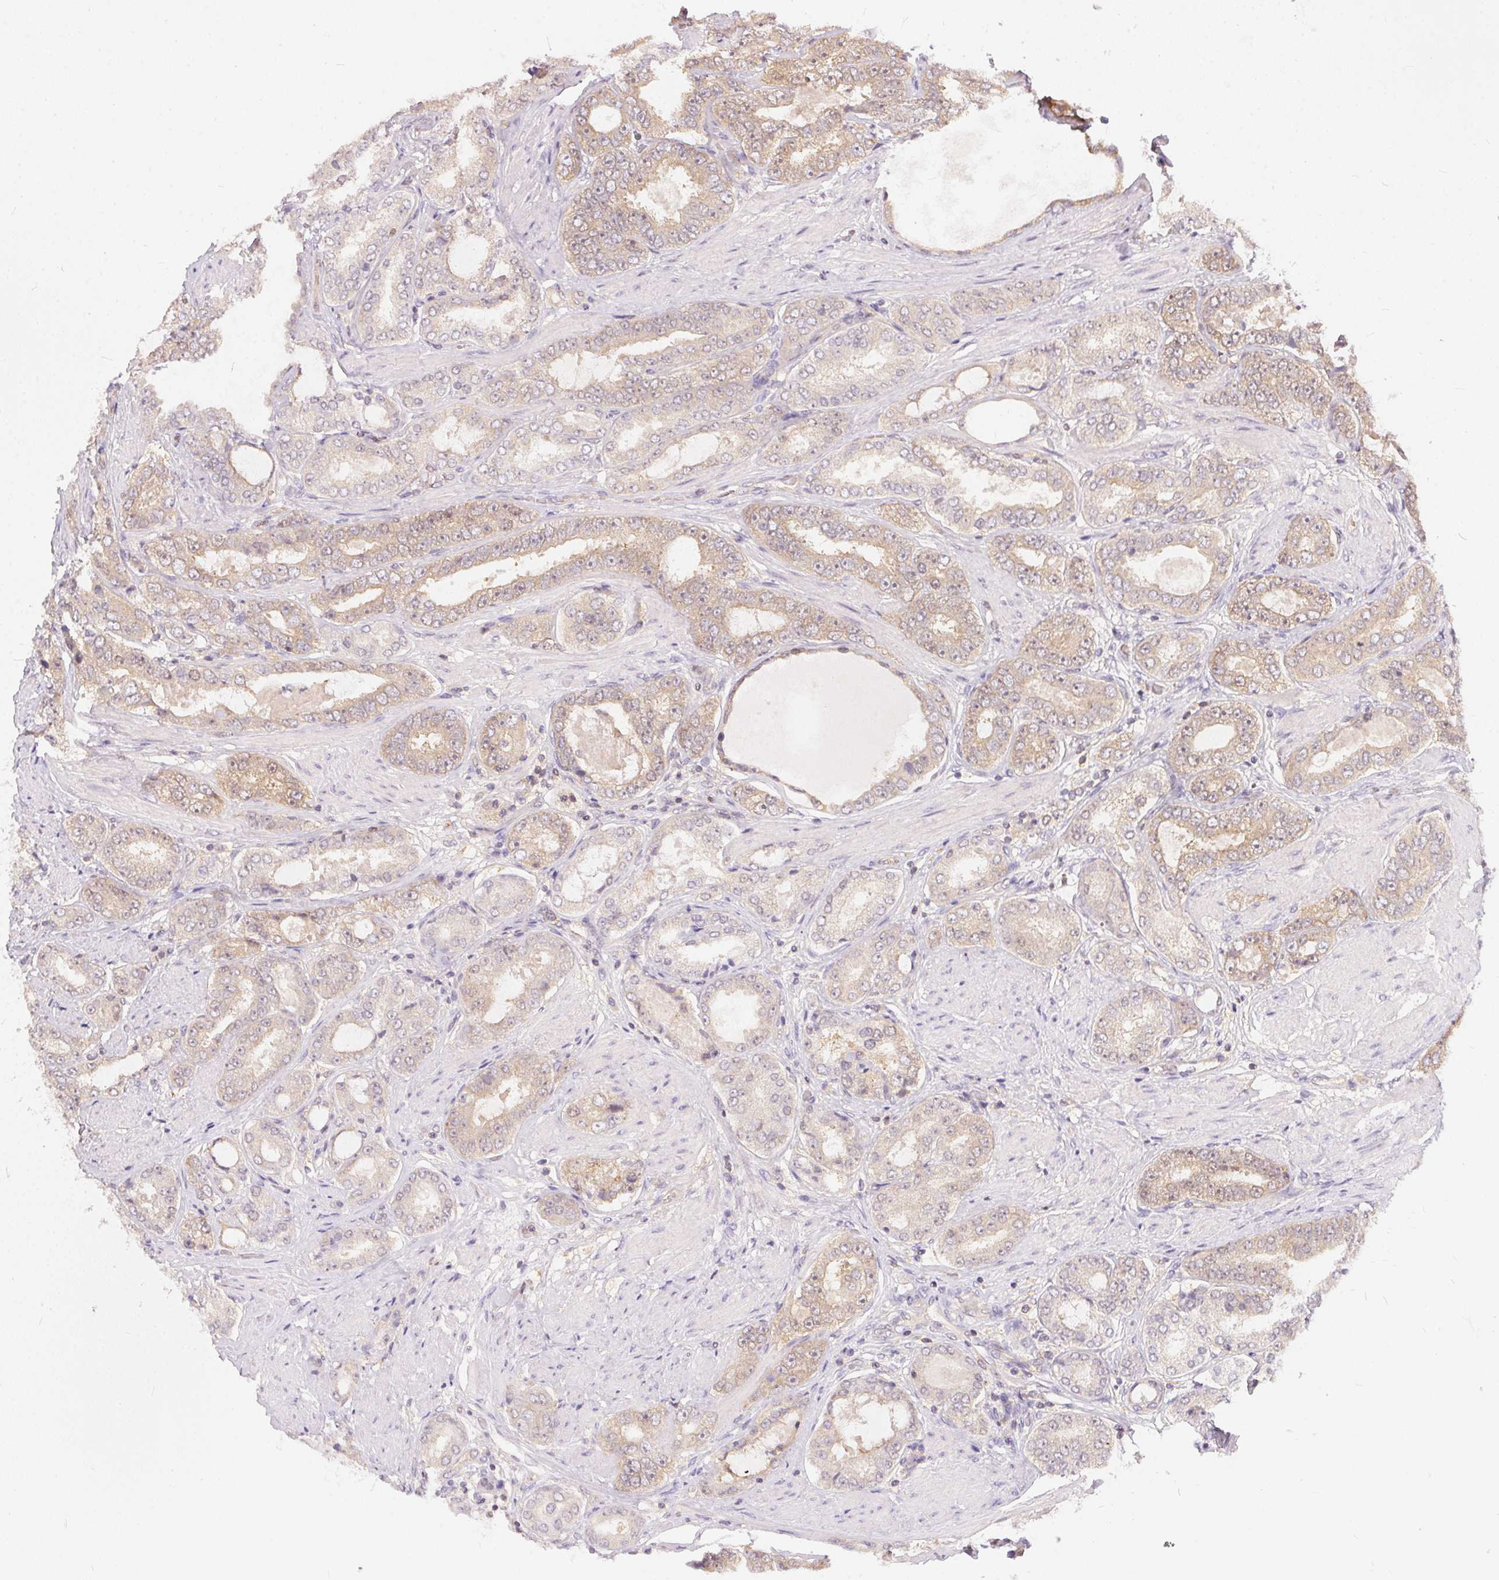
{"staining": {"intensity": "weak", "quantity": "25%-75%", "location": "cytoplasmic/membranous"}, "tissue": "prostate cancer", "cell_type": "Tumor cells", "image_type": "cancer", "snomed": [{"axis": "morphology", "description": "Adenocarcinoma, High grade"}, {"axis": "topography", "description": "Prostate"}], "caption": "This photomicrograph reveals immunohistochemistry (IHC) staining of adenocarcinoma (high-grade) (prostate), with low weak cytoplasmic/membranous staining in about 25%-75% of tumor cells.", "gene": "BLMH", "patient": {"sex": "male", "age": 63}}